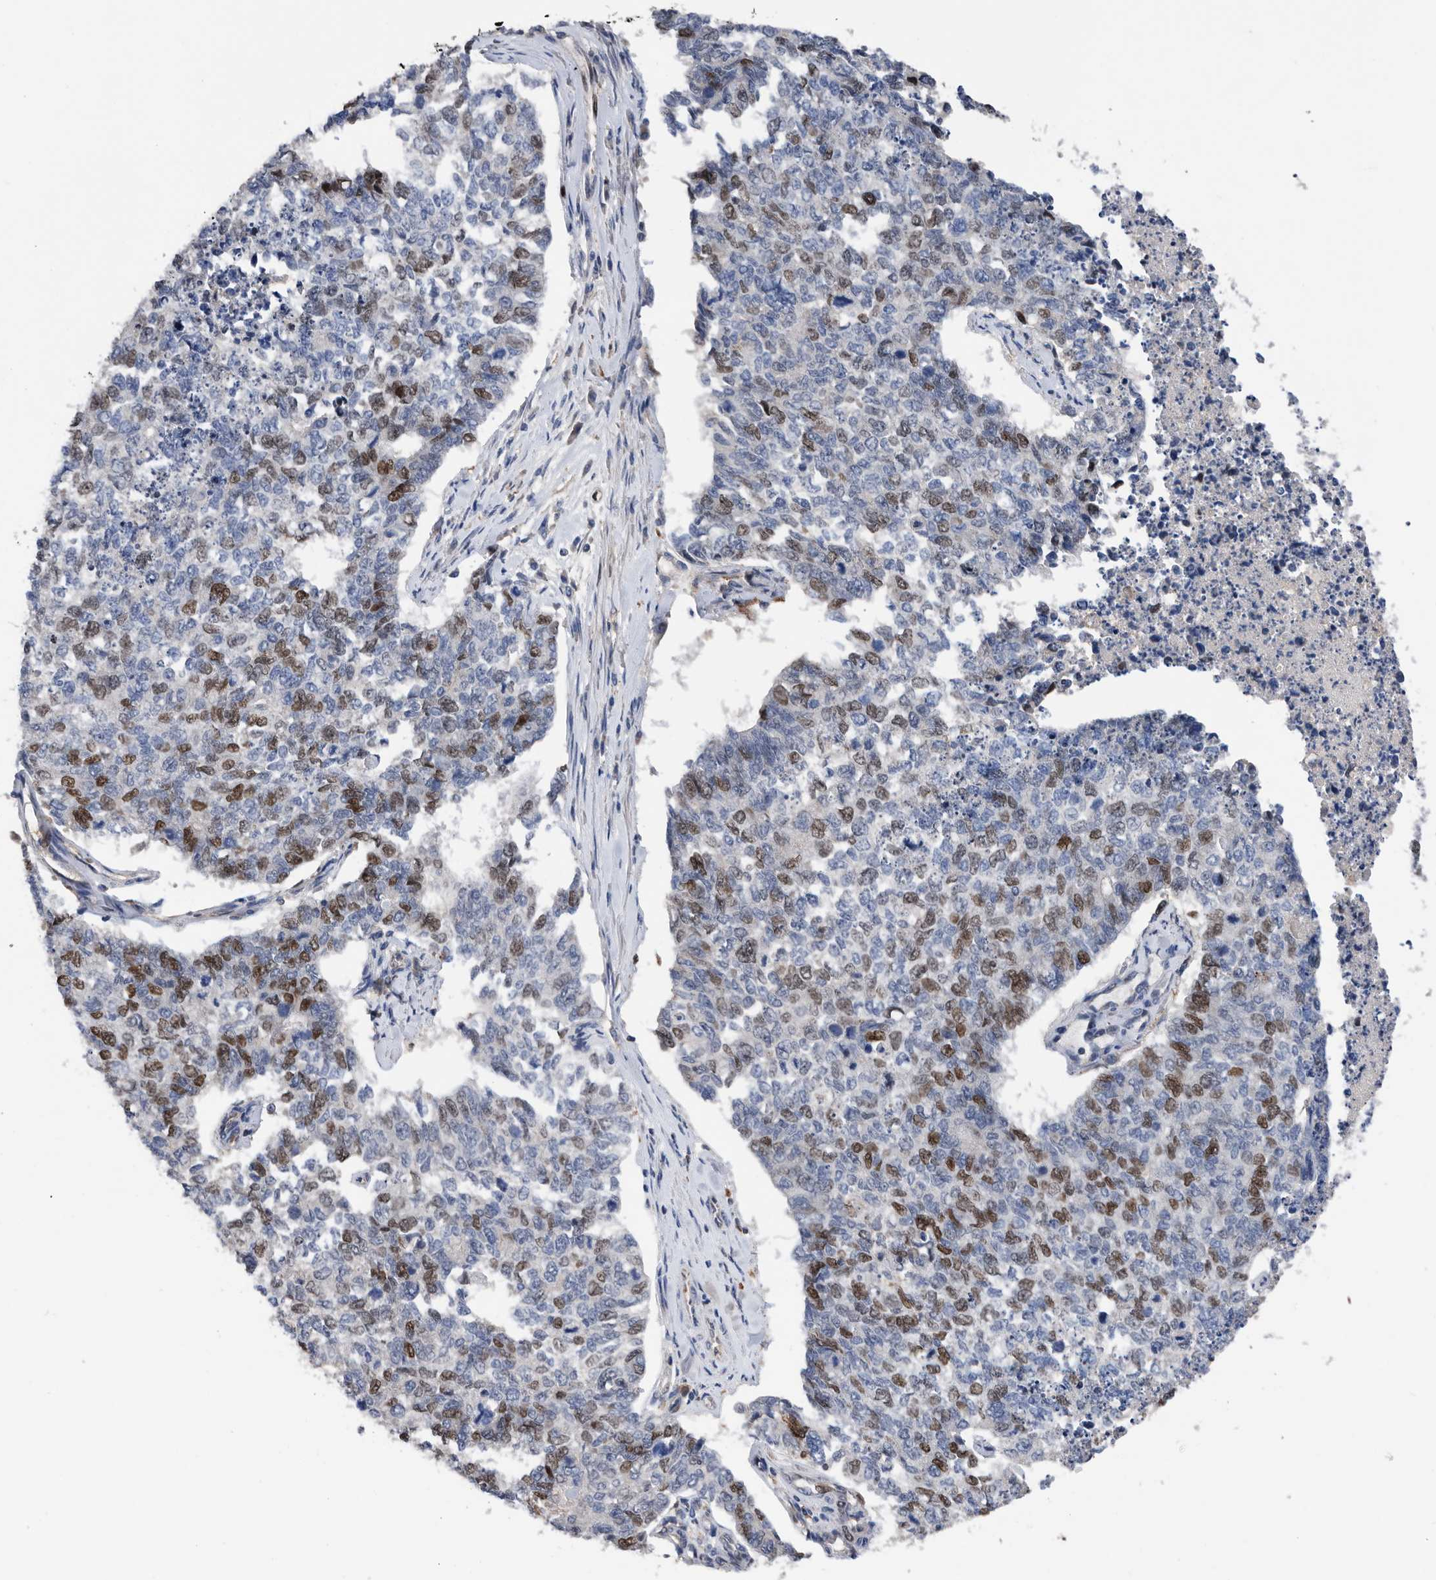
{"staining": {"intensity": "moderate", "quantity": "25%-75%", "location": "nuclear"}, "tissue": "cervical cancer", "cell_type": "Tumor cells", "image_type": "cancer", "snomed": [{"axis": "morphology", "description": "Squamous cell carcinoma, NOS"}, {"axis": "topography", "description": "Cervix"}], "caption": "A high-resolution micrograph shows immunohistochemistry (IHC) staining of cervical squamous cell carcinoma, which reveals moderate nuclear positivity in about 25%-75% of tumor cells.", "gene": "ATAD2", "patient": {"sex": "female", "age": 63}}